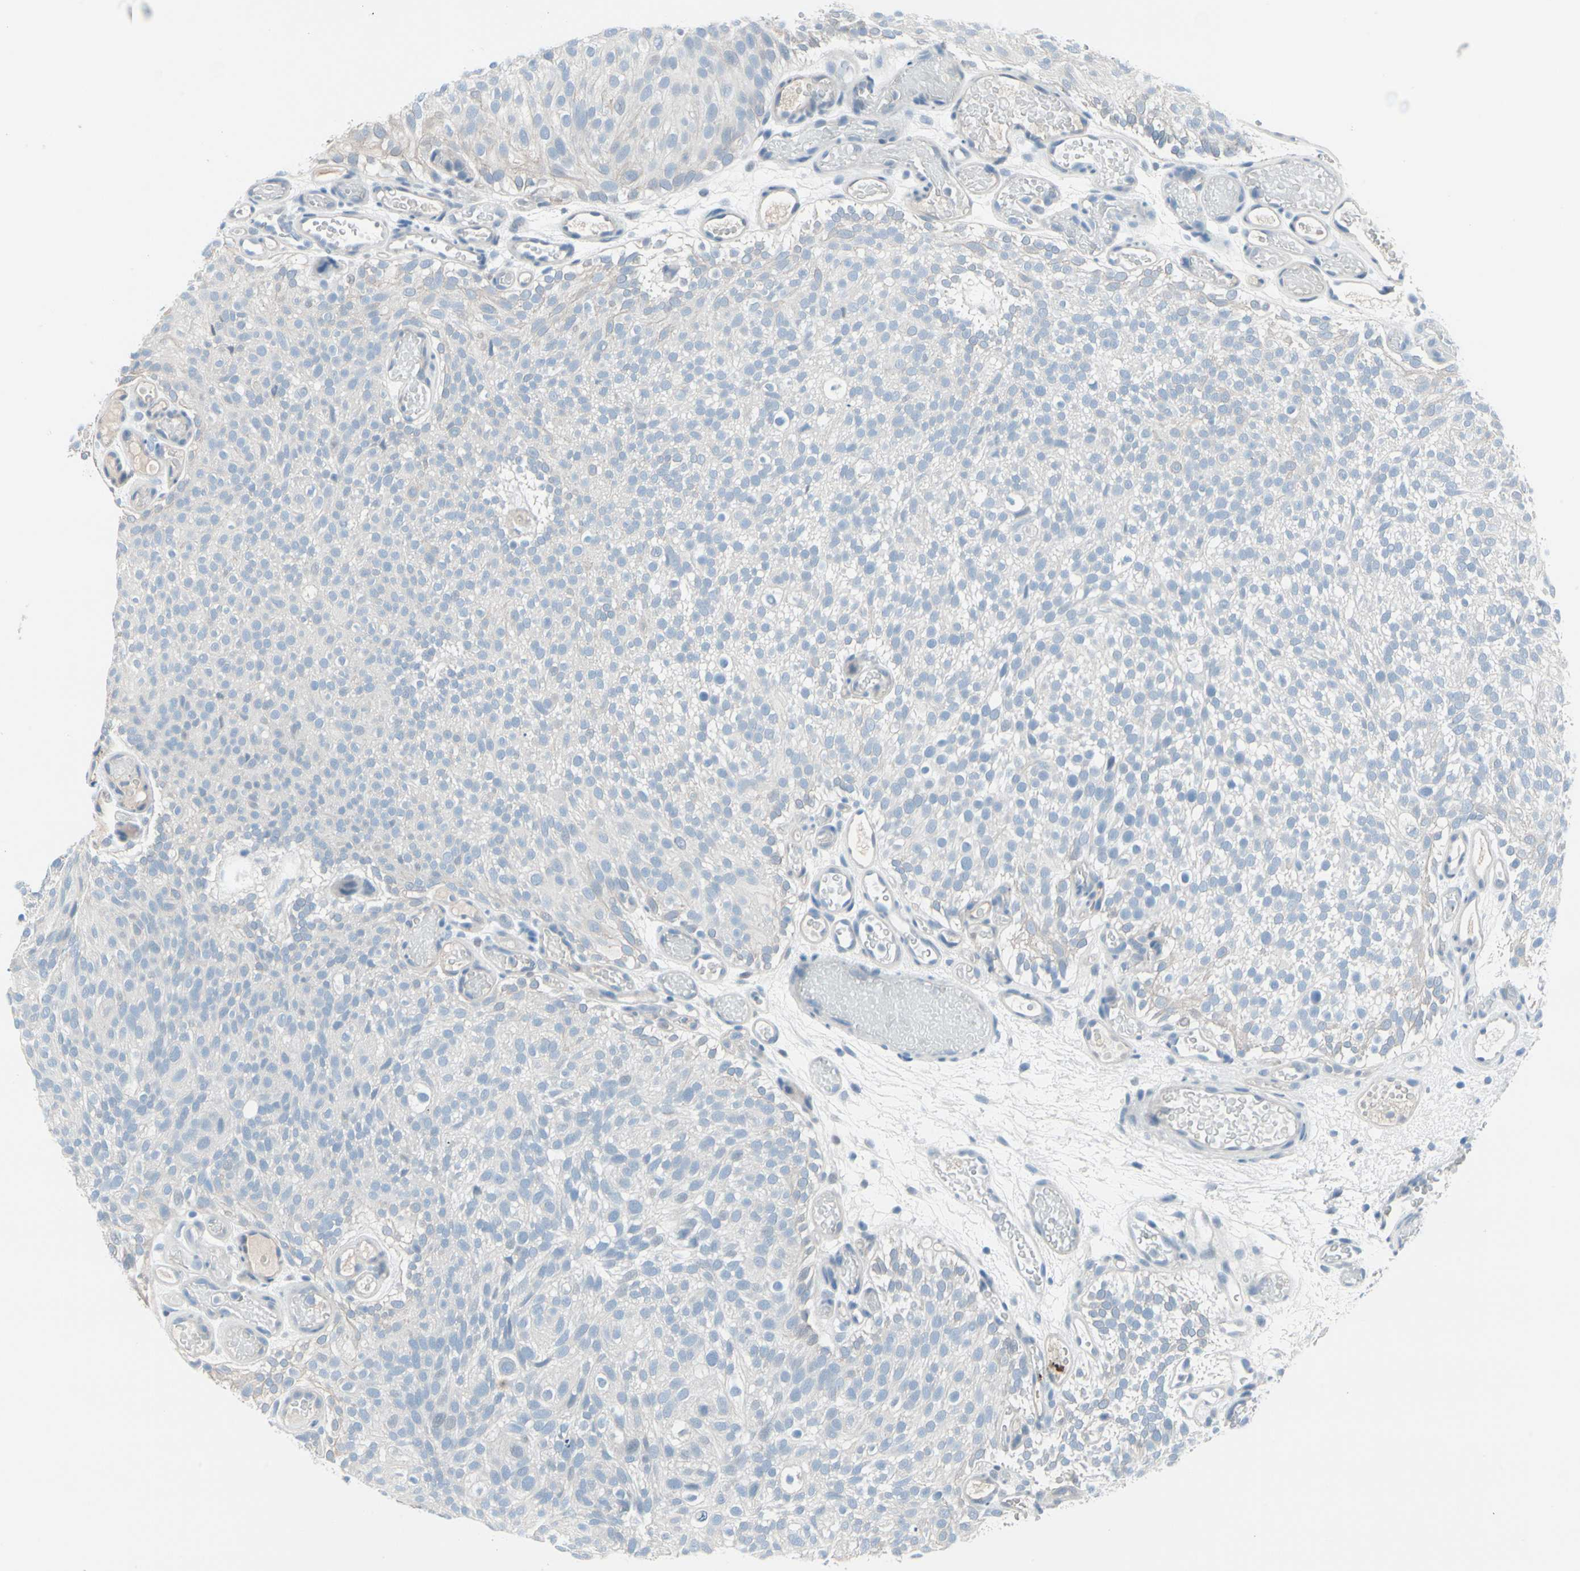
{"staining": {"intensity": "negative", "quantity": "none", "location": "none"}, "tissue": "urothelial cancer", "cell_type": "Tumor cells", "image_type": "cancer", "snomed": [{"axis": "morphology", "description": "Urothelial carcinoma, Low grade"}, {"axis": "topography", "description": "Urinary bladder"}], "caption": "Immunohistochemistry (IHC) micrograph of urothelial carcinoma (low-grade) stained for a protein (brown), which displays no positivity in tumor cells.", "gene": "PGR", "patient": {"sex": "male", "age": 78}}